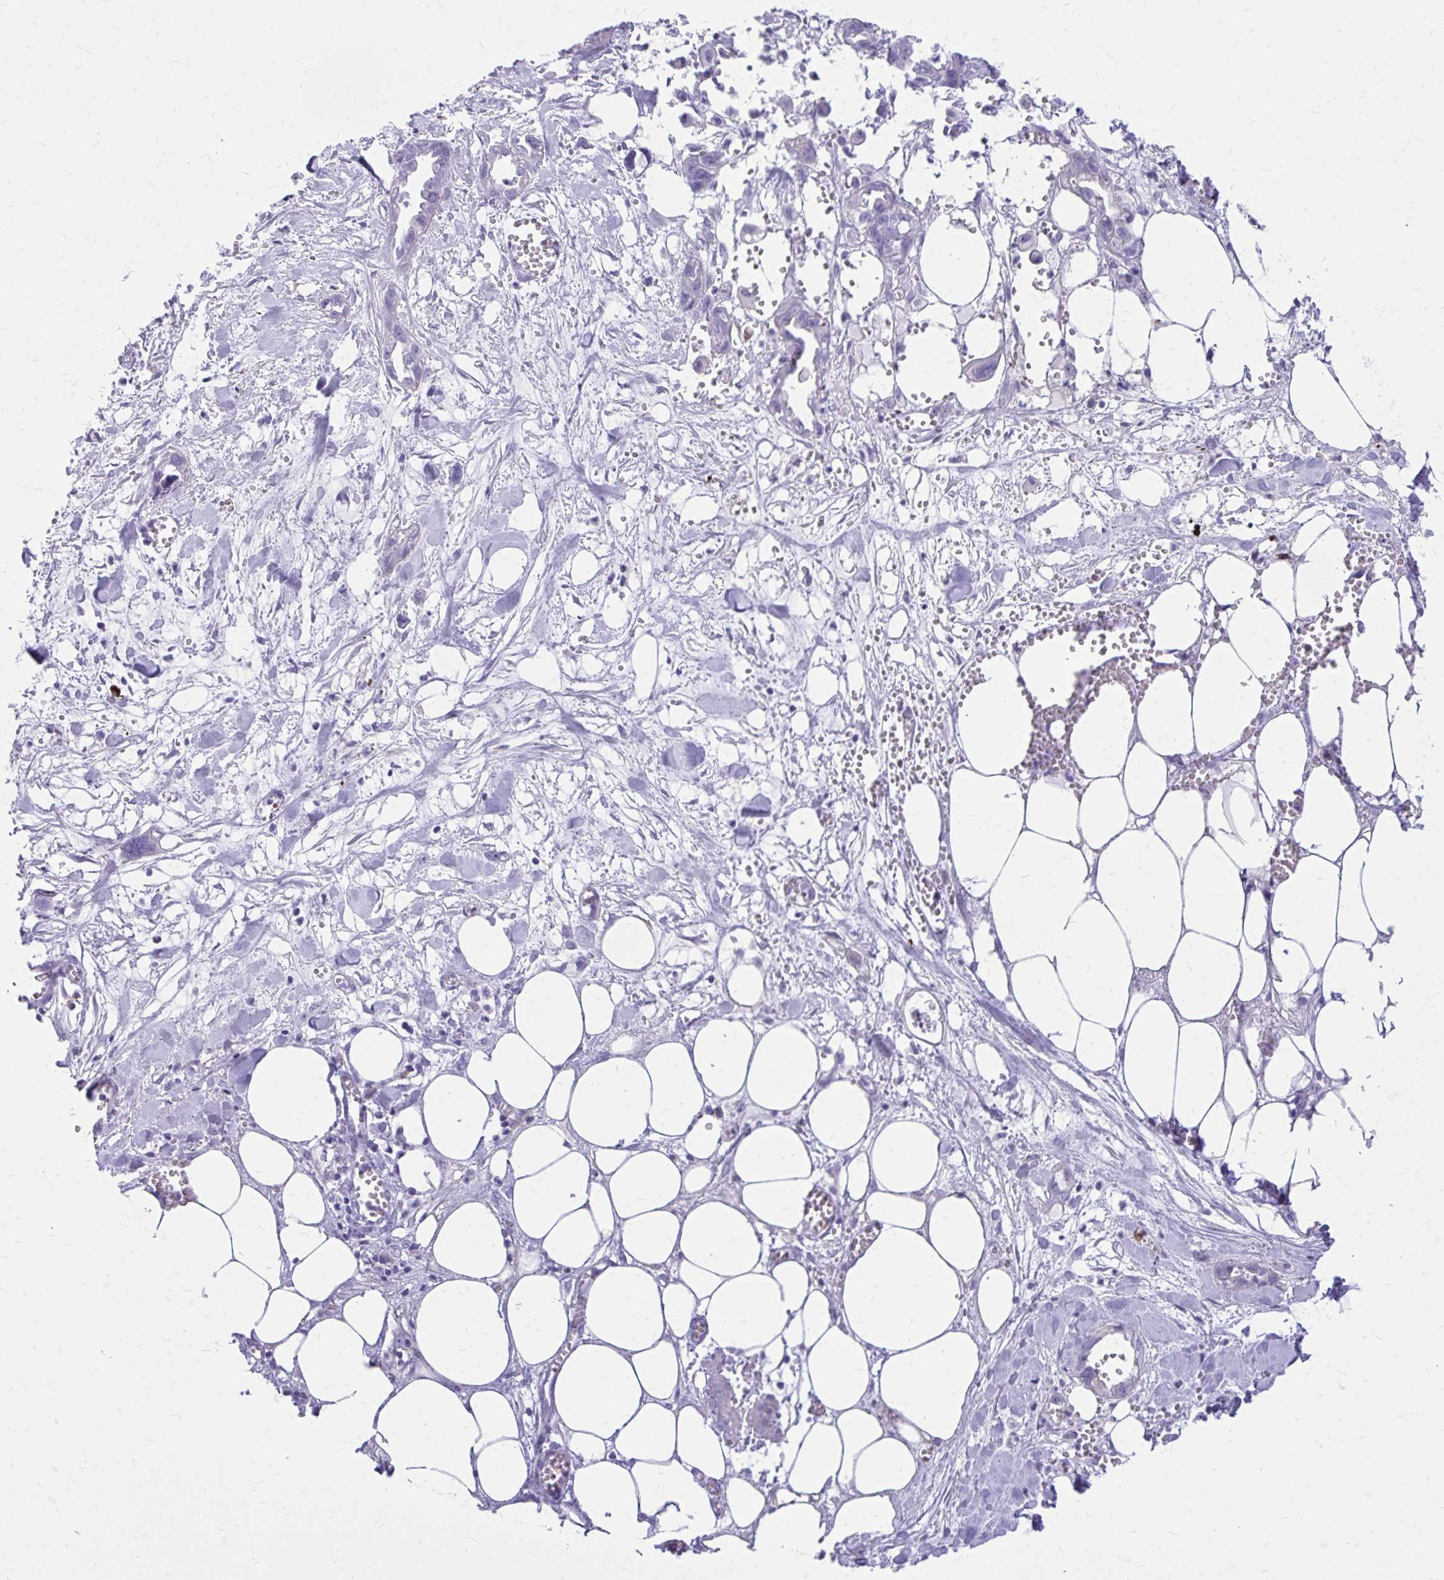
{"staining": {"intensity": "negative", "quantity": "none", "location": "none"}, "tissue": "pancreatic cancer", "cell_type": "Tumor cells", "image_type": "cancer", "snomed": [{"axis": "morphology", "description": "Adenocarcinoma, NOS"}, {"axis": "topography", "description": "Pancreas"}], "caption": "Immunohistochemistry (IHC) micrograph of neoplastic tissue: human pancreatic cancer (adenocarcinoma) stained with DAB reveals no significant protein positivity in tumor cells.", "gene": "SATL1", "patient": {"sex": "female", "age": 73}}